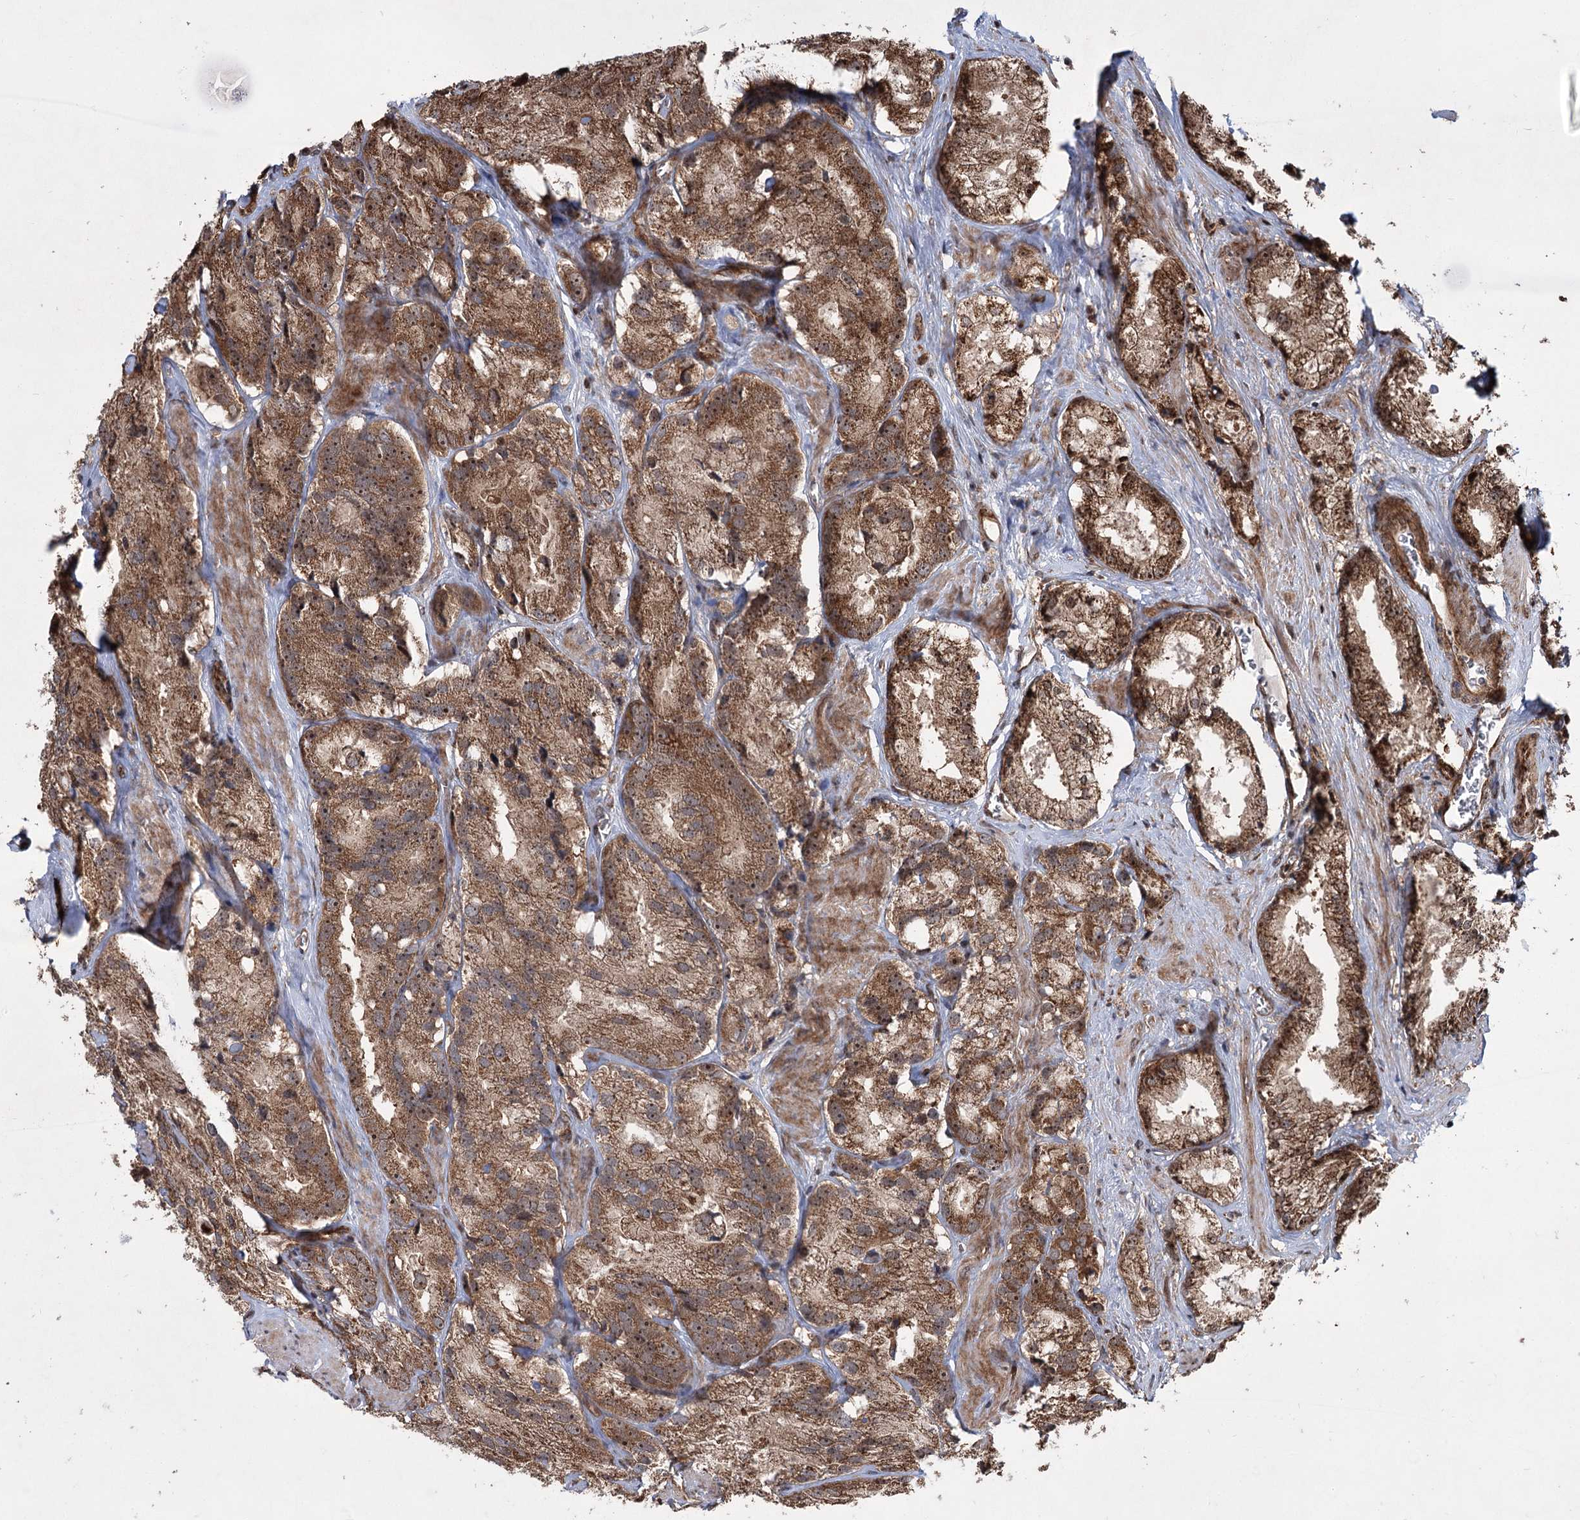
{"staining": {"intensity": "moderate", "quantity": ">75%", "location": "cytoplasmic/membranous,nuclear"}, "tissue": "prostate cancer", "cell_type": "Tumor cells", "image_type": "cancer", "snomed": [{"axis": "morphology", "description": "Adenocarcinoma, High grade"}, {"axis": "topography", "description": "Prostate"}], "caption": "Immunohistochemistry of prostate cancer reveals medium levels of moderate cytoplasmic/membranous and nuclear expression in approximately >75% of tumor cells.", "gene": "SERINC5", "patient": {"sex": "male", "age": 66}}